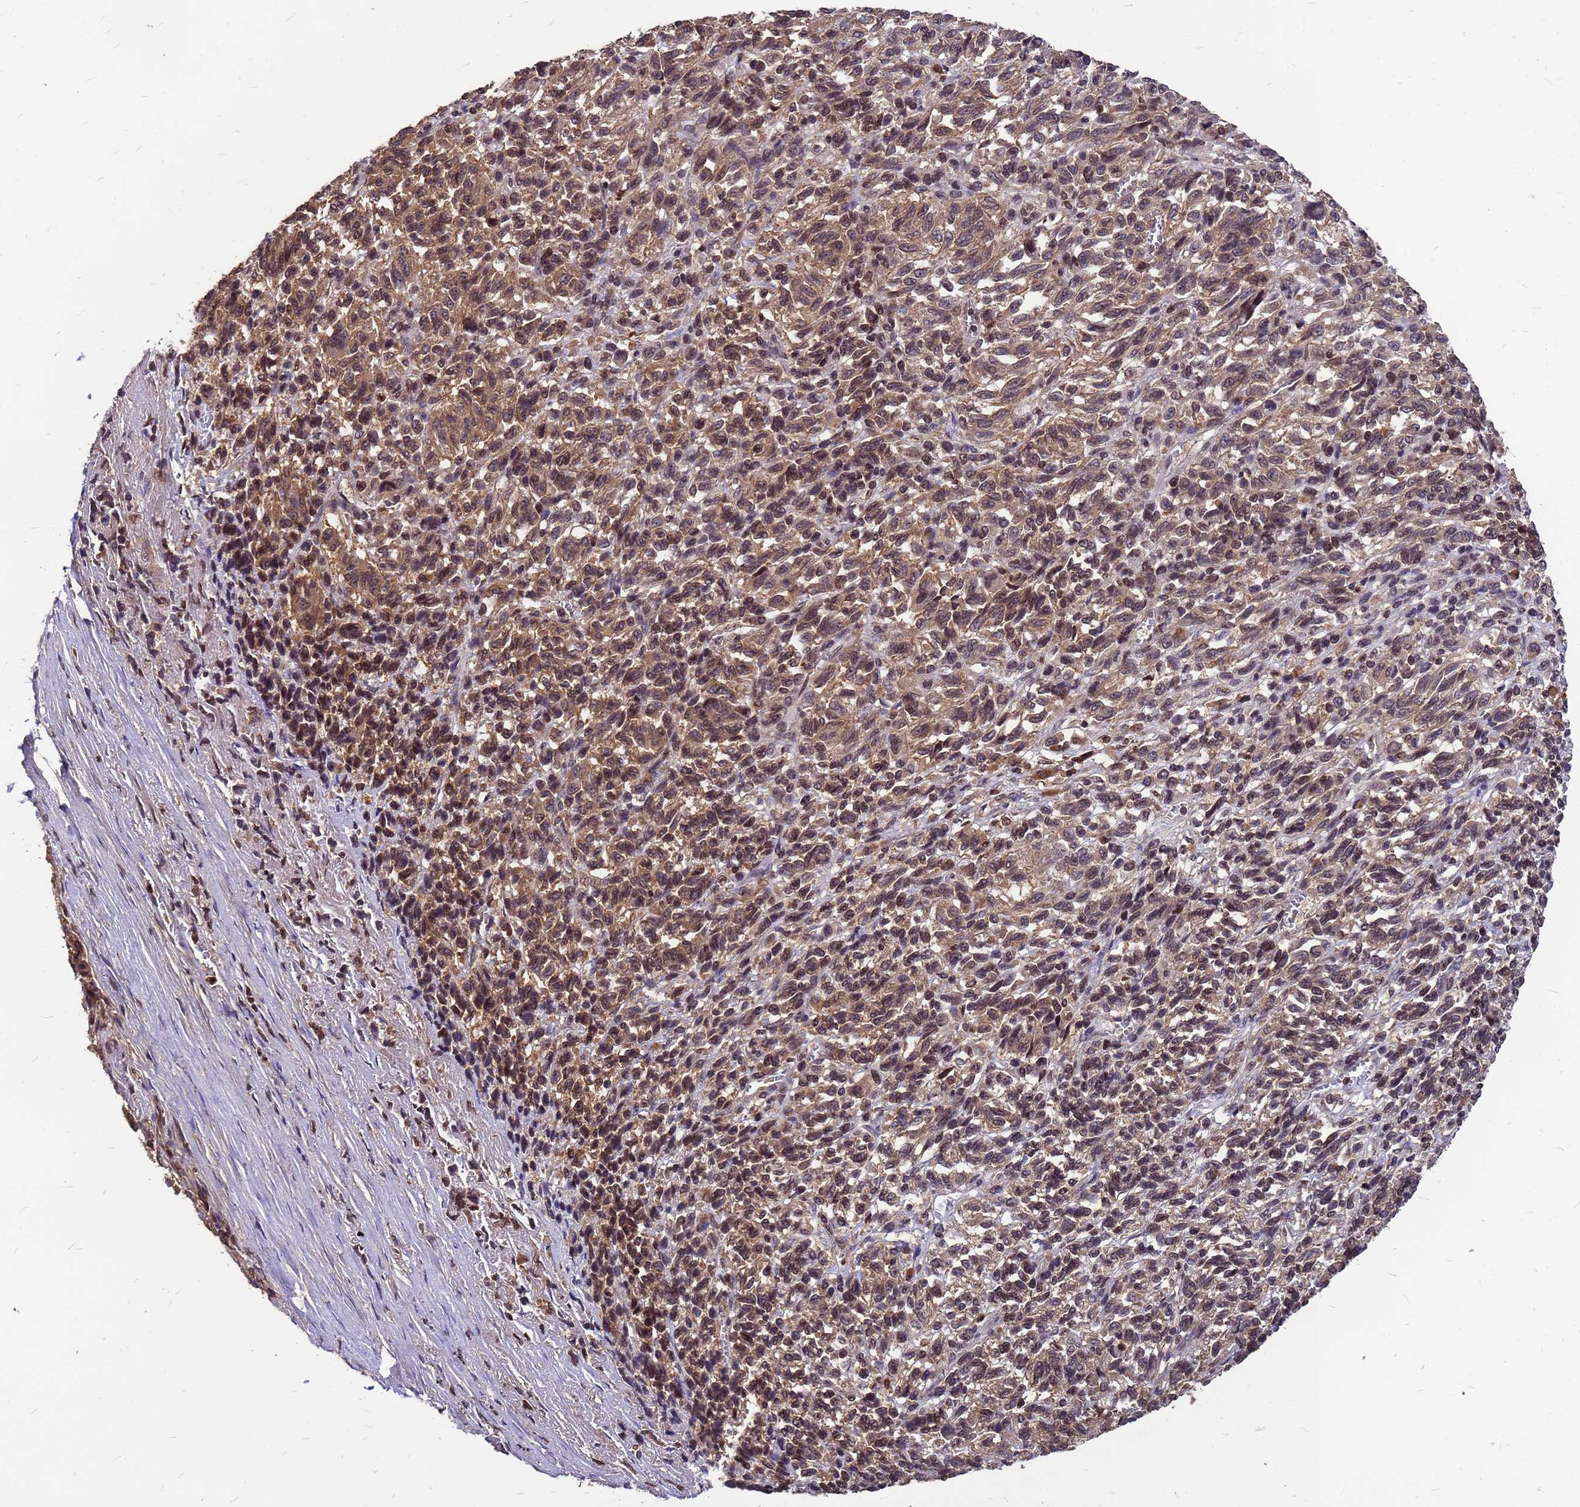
{"staining": {"intensity": "moderate", "quantity": "25%-75%", "location": "cytoplasmic/membranous,nuclear"}, "tissue": "melanoma", "cell_type": "Tumor cells", "image_type": "cancer", "snomed": [{"axis": "morphology", "description": "Malignant melanoma, Metastatic site"}, {"axis": "topography", "description": "Lung"}], "caption": "Melanoma tissue demonstrates moderate cytoplasmic/membranous and nuclear staining in approximately 25%-75% of tumor cells", "gene": "C1orf35", "patient": {"sex": "male", "age": 64}}